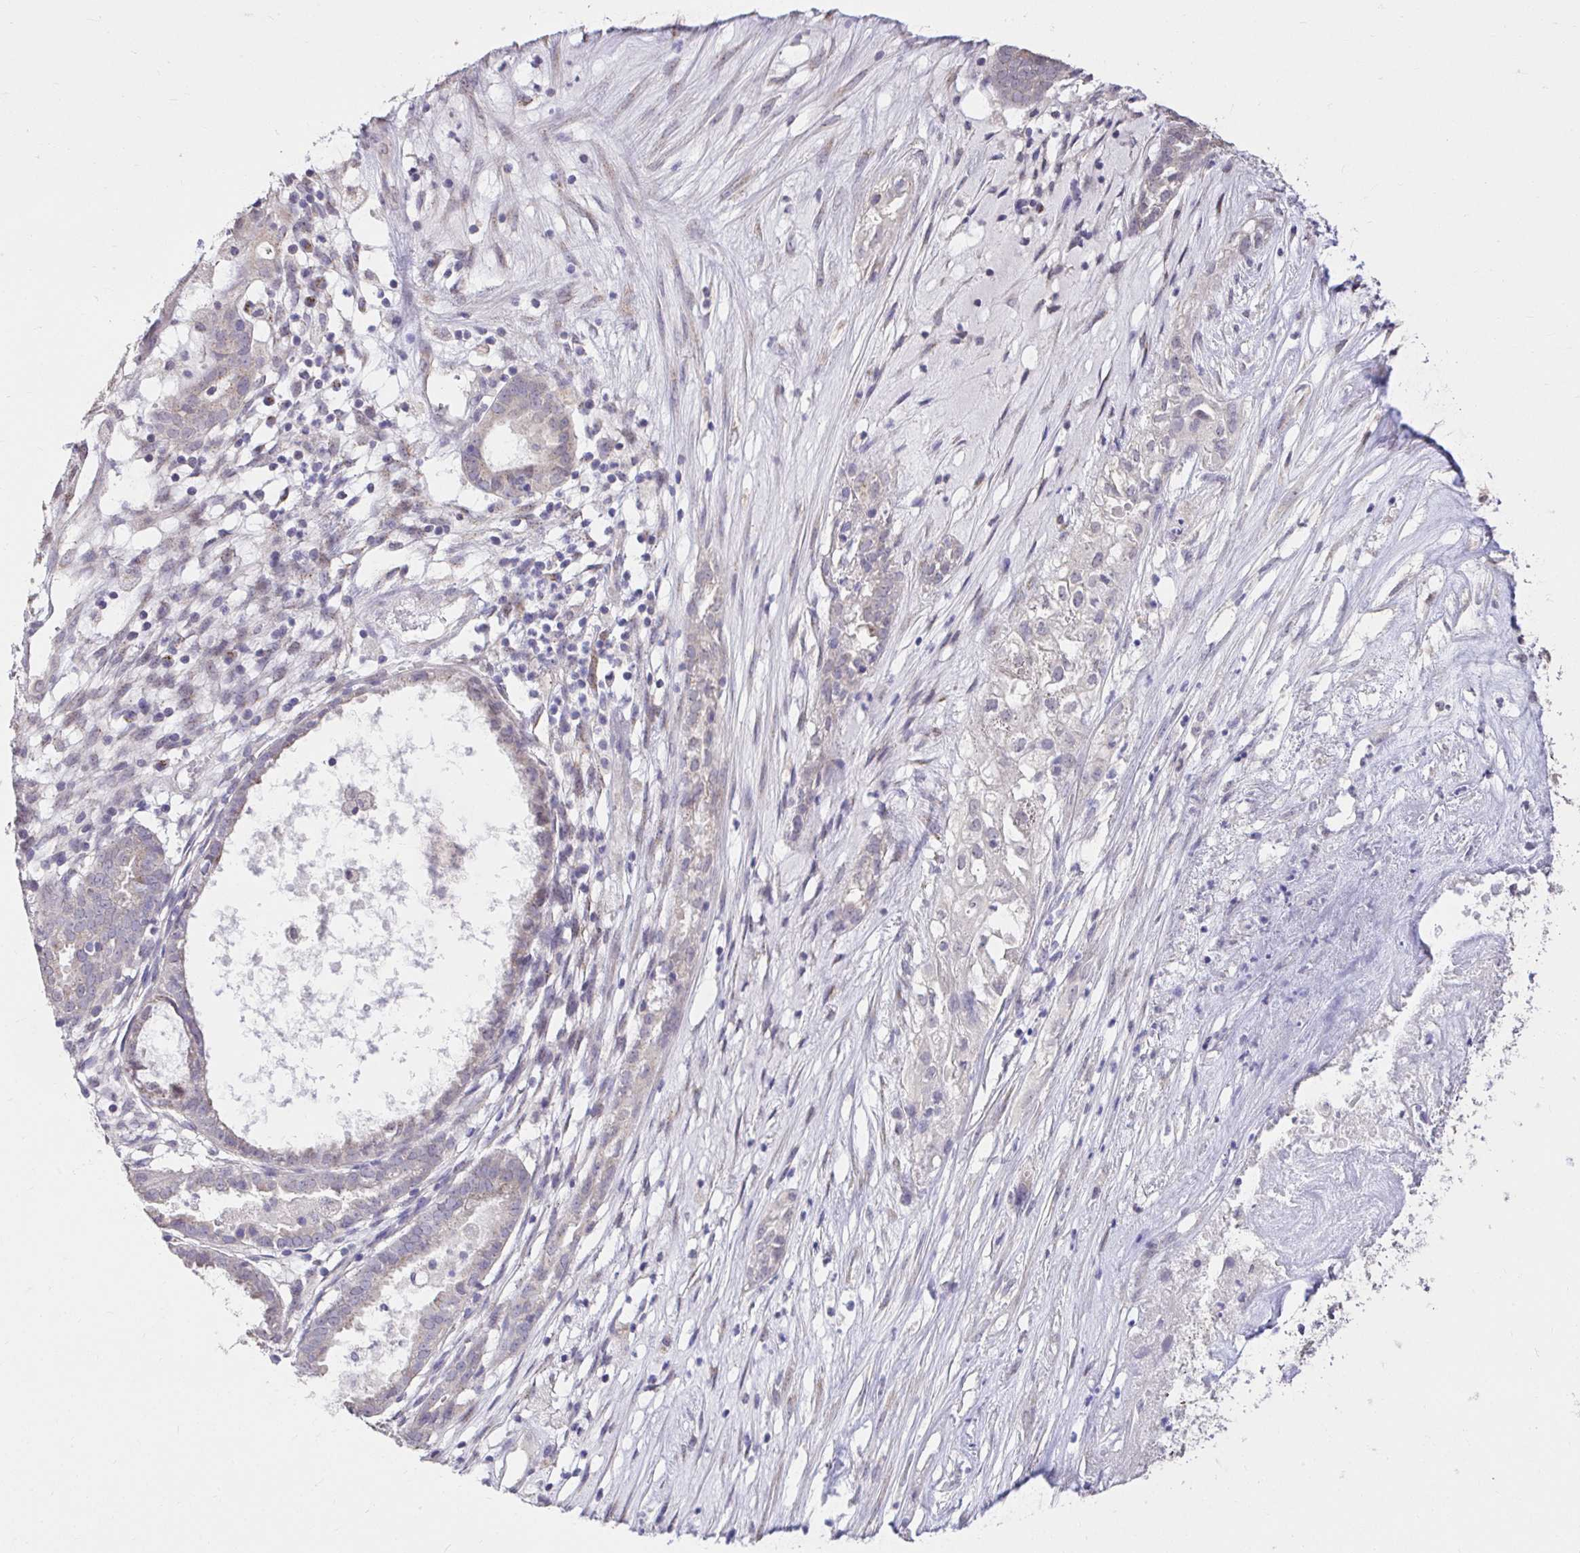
{"staining": {"intensity": "weak", "quantity": "25%-75%", "location": "cytoplasmic/membranous"}, "tissue": "ovarian cancer", "cell_type": "Tumor cells", "image_type": "cancer", "snomed": [{"axis": "morphology", "description": "Carcinoma, endometroid"}, {"axis": "topography", "description": "Ovary"}], "caption": "Protein positivity by IHC reveals weak cytoplasmic/membranous expression in about 25%-75% of tumor cells in ovarian cancer (endometroid carcinoma). Nuclei are stained in blue.", "gene": "KIAA1210", "patient": {"sex": "female", "age": 64}}